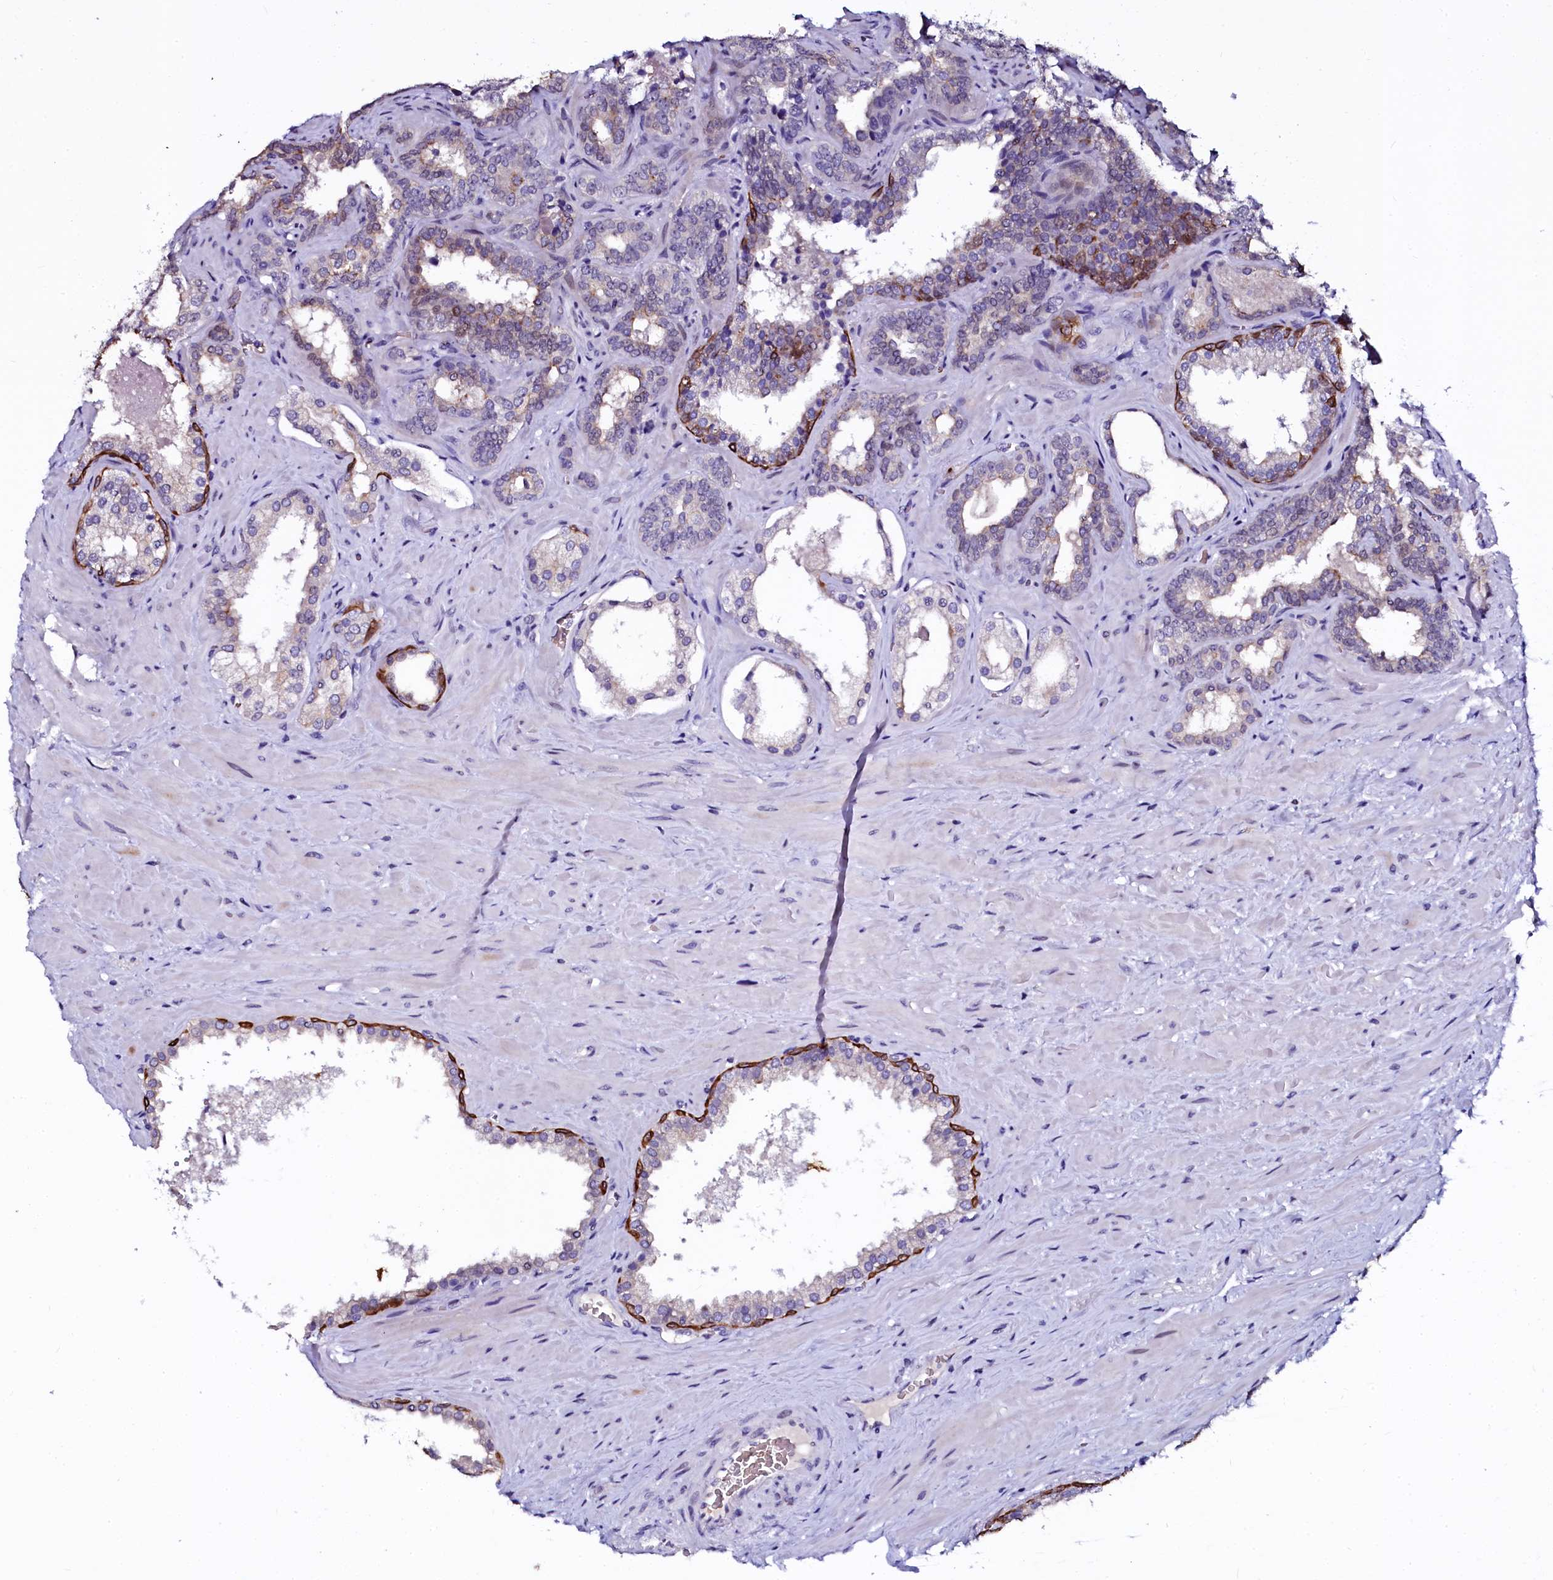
{"staining": {"intensity": "weak", "quantity": "<25%", "location": "cytoplasmic/membranous"}, "tissue": "prostate cancer", "cell_type": "Tumor cells", "image_type": "cancer", "snomed": [{"axis": "morphology", "description": "Adenocarcinoma, High grade"}, {"axis": "topography", "description": "Prostate"}], "caption": "High power microscopy image of an IHC image of prostate high-grade adenocarcinoma, revealing no significant staining in tumor cells.", "gene": "CTDSPL2", "patient": {"sex": "male", "age": 64}}